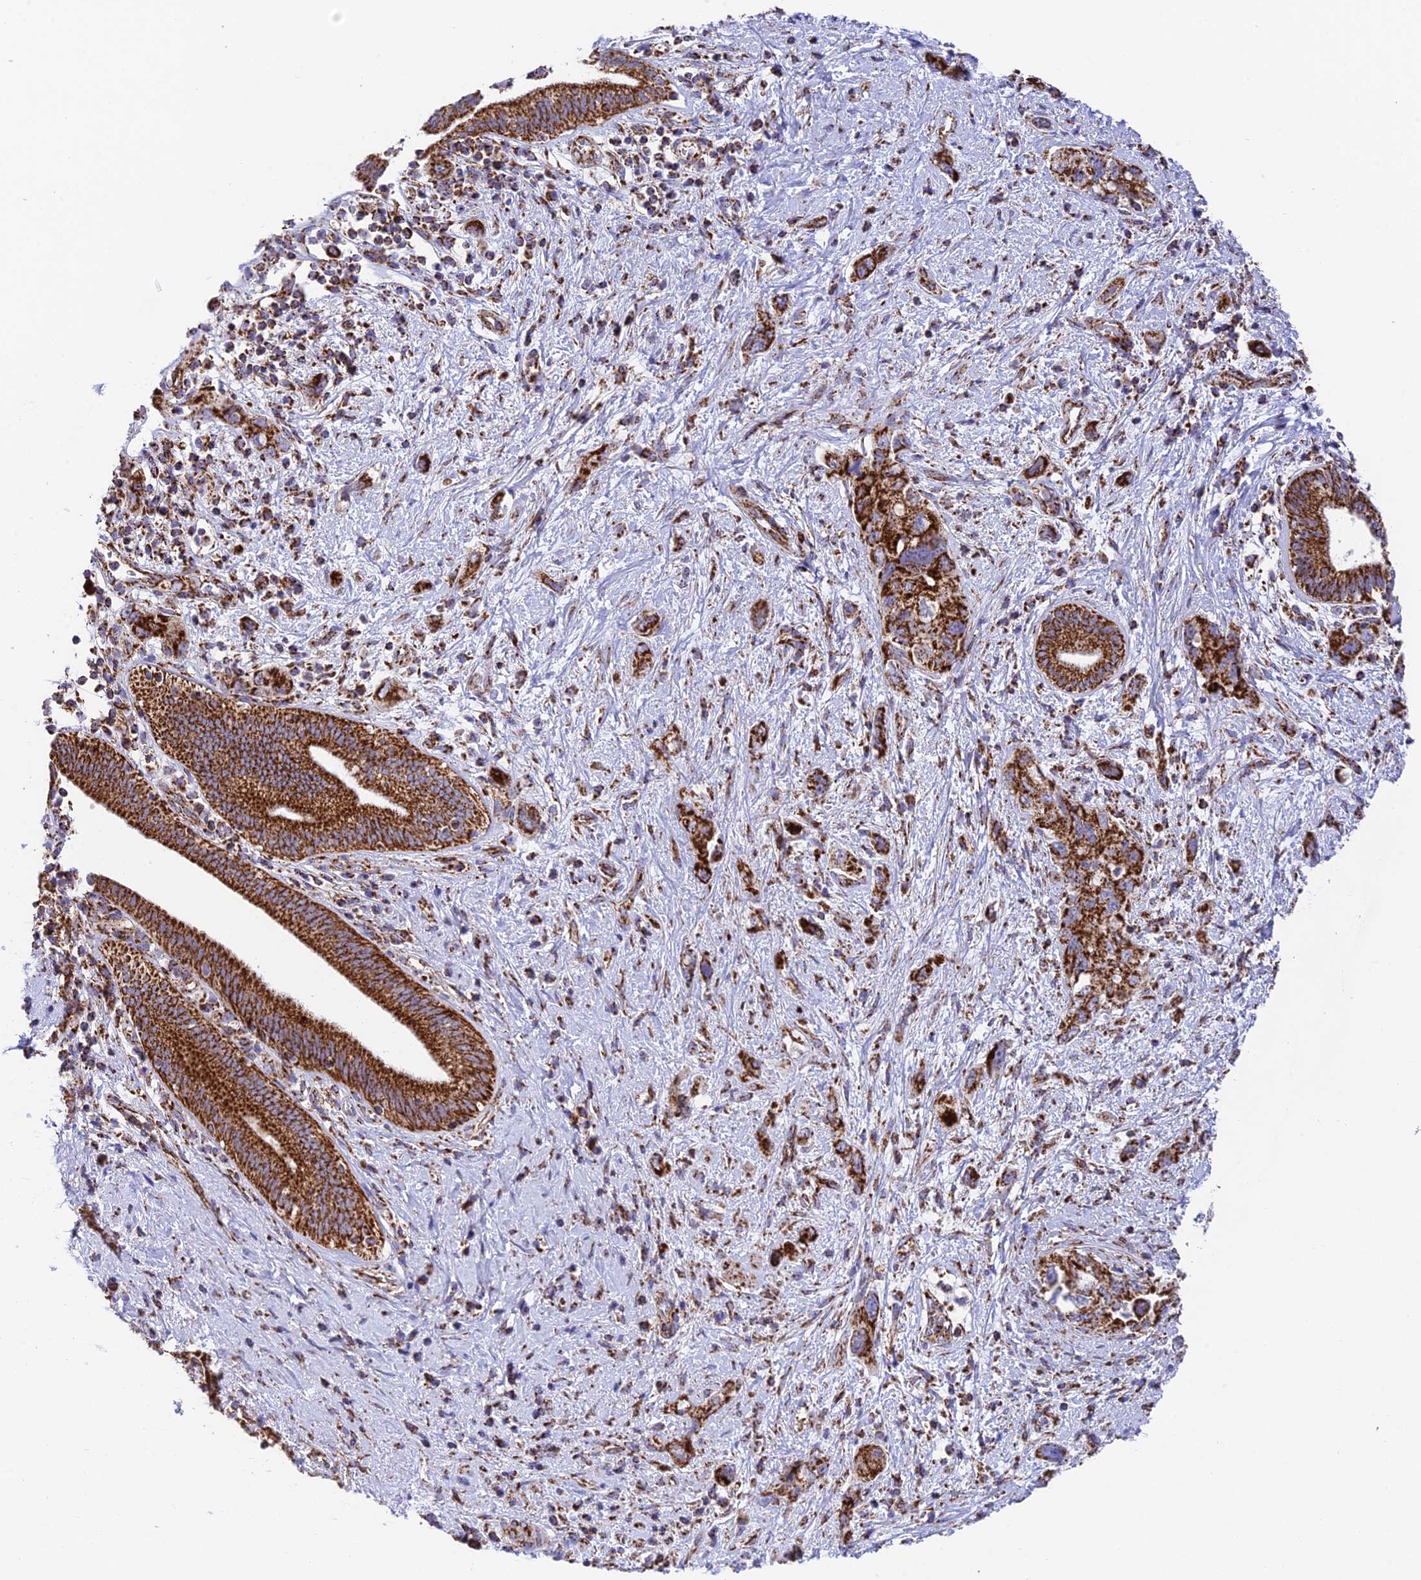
{"staining": {"intensity": "strong", "quantity": ">75%", "location": "cytoplasmic/membranous"}, "tissue": "pancreatic cancer", "cell_type": "Tumor cells", "image_type": "cancer", "snomed": [{"axis": "morphology", "description": "Adenocarcinoma, NOS"}, {"axis": "topography", "description": "Pancreas"}], "caption": "Protein staining by IHC demonstrates strong cytoplasmic/membranous expression in approximately >75% of tumor cells in pancreatic cancer (adenocarcinoma).", "gene": "CHCHD3", "patient": {"sex": "female", "age": 73}}